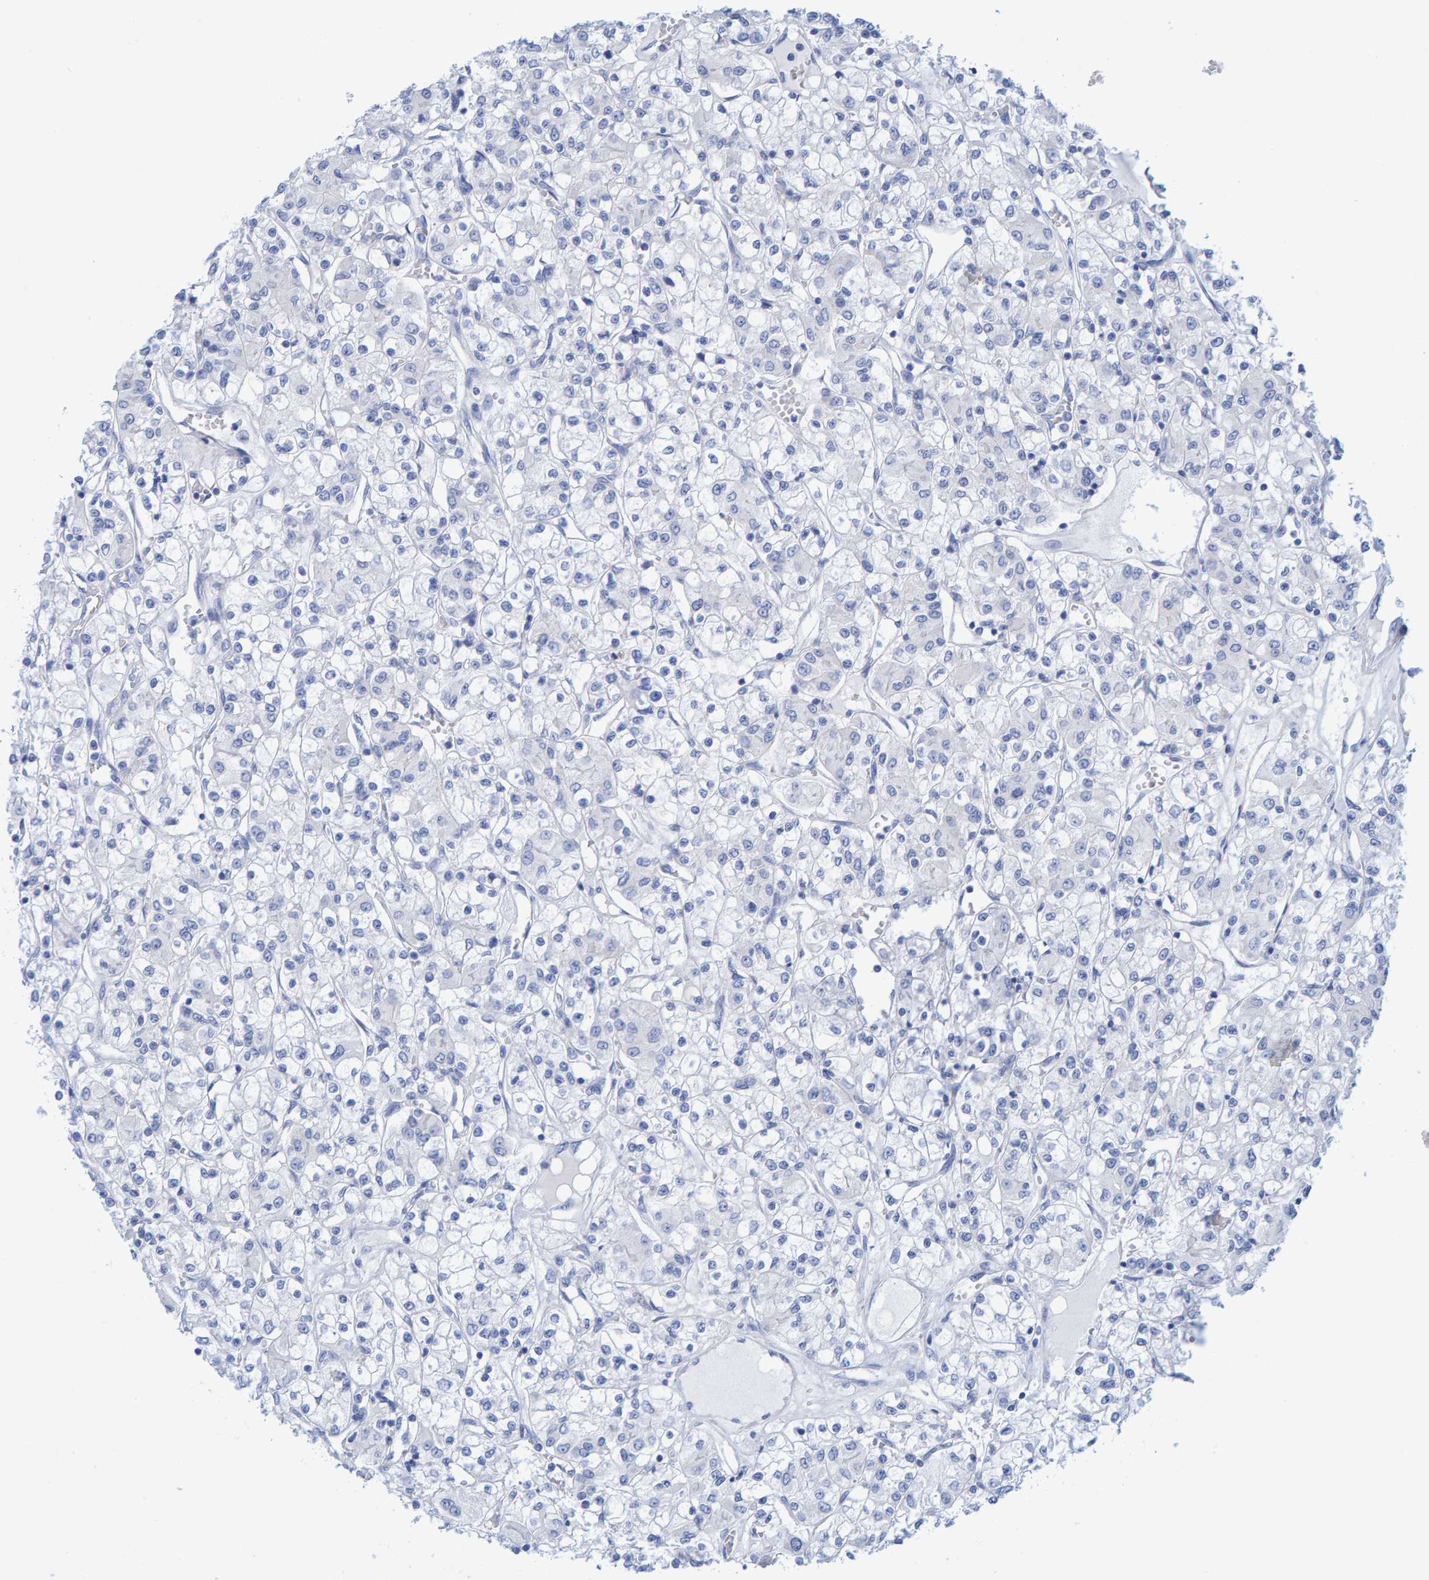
{"staining": {"intensity": "negative", "quantity": "none", "location": "none"}, "tissue": "renal cancer", "cell_type": "Tumor cells", "image_type": "cancer", "snomed": [{"axis": "morphology", "description": "Adenocarcinoma, NOS"}, {"axis": "topography", "description": "Kidney"}], "caption": "Protein analysis of adenocarcinoma (renal) displays no significant expression in tumor cells. Brightfield microscopy of IHC stained with DAB (brown) and hematoxylin (blue), captured at high magnification.", "gene": "JAKMIP3", "patient": {"sex": "female", "age": 59}}